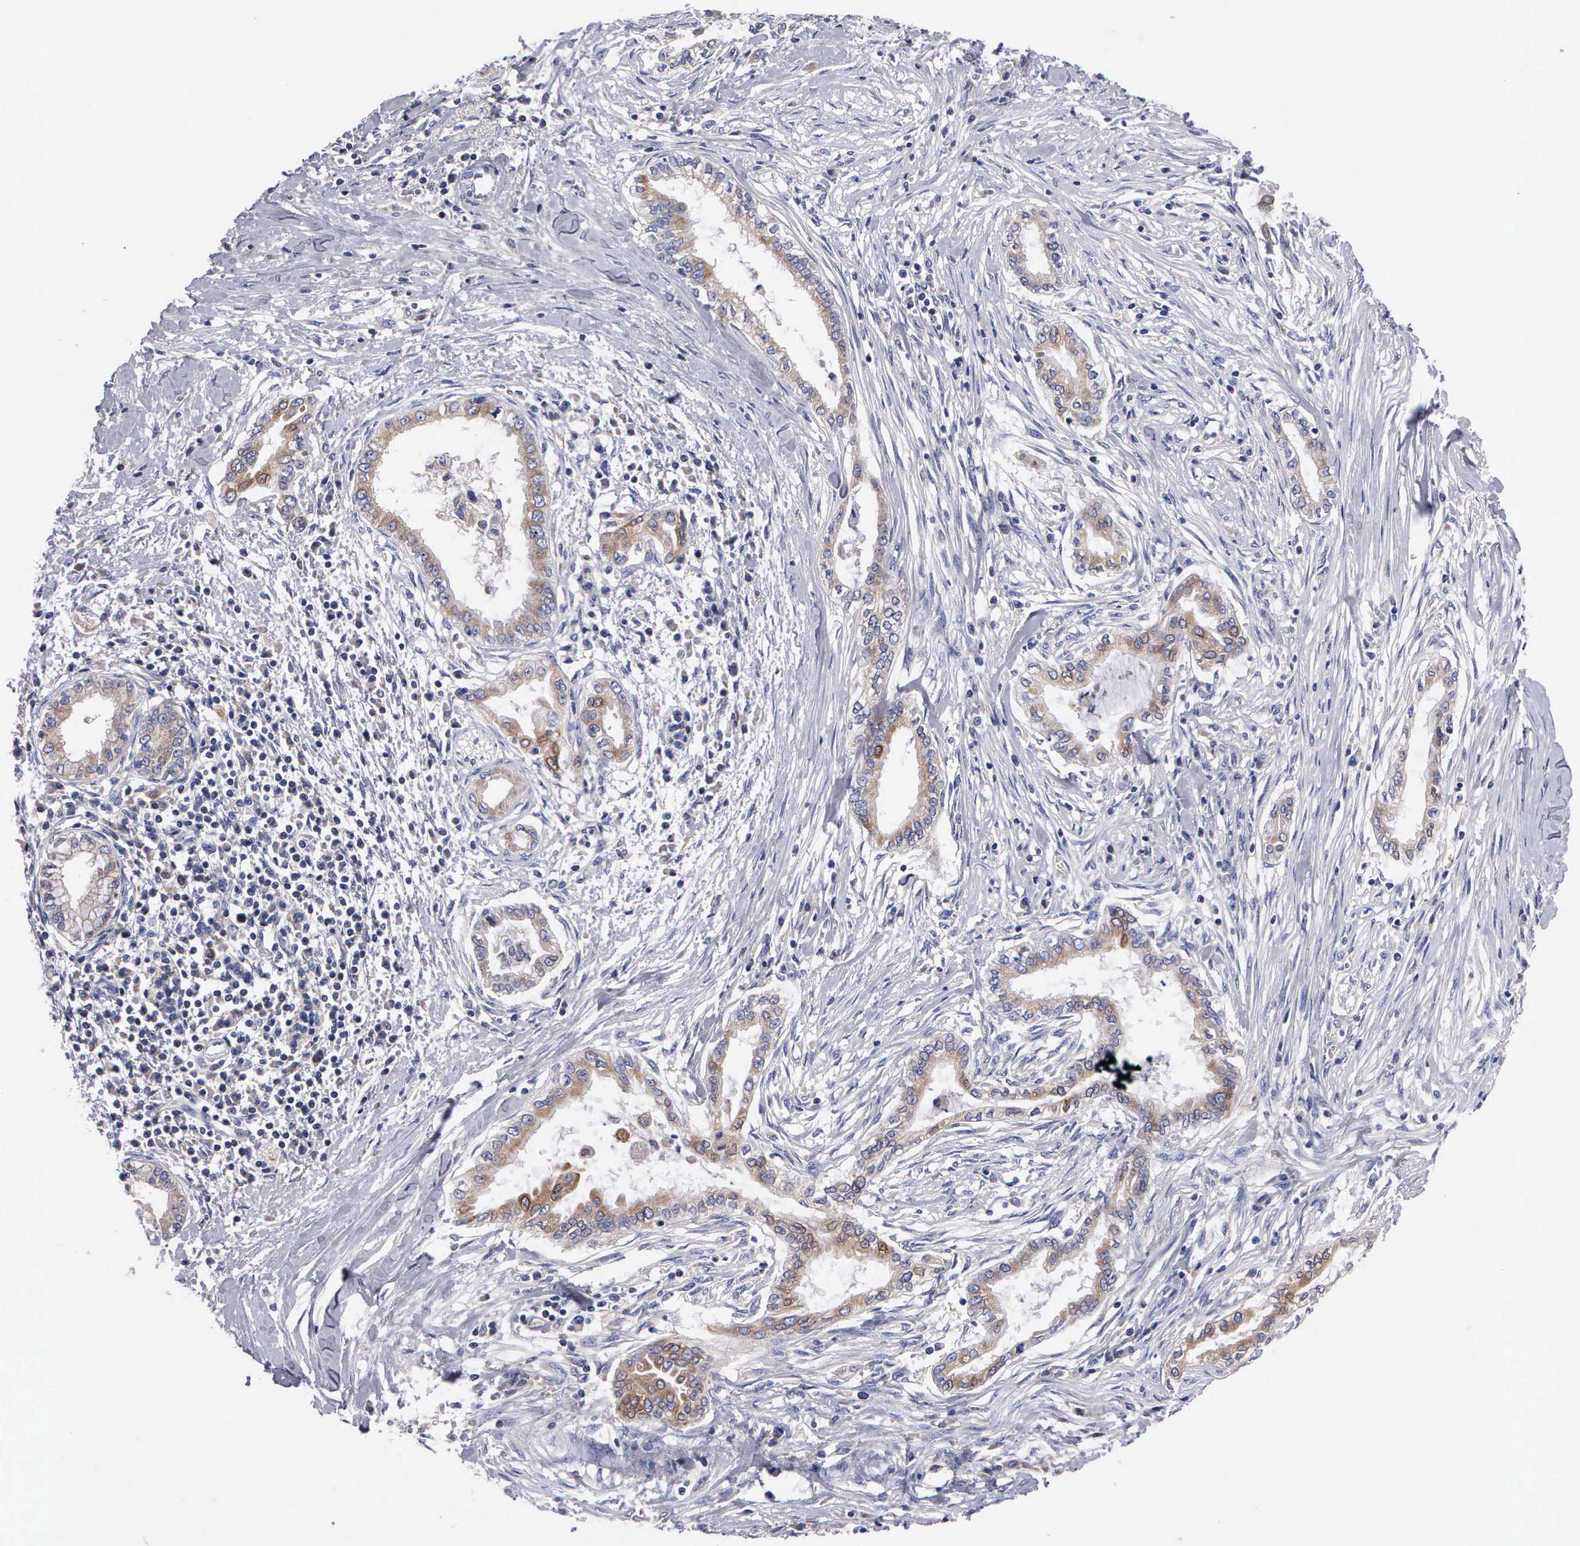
{"staining": {"intensity": "weak", "quantity": "25%-75%", "location": "cytoplasmic/membranous"}, "tissue": "pancreatic cancer", "cell_type": "Tumor cells", "image_type": "cancer", "snomed": [{"axis": "morphology", "description": "Adenocarcinoma, NOS"}, {"axis": "topography", "description": "Pancreas"}], "caption": "Pancreatic cancer (adenocarcinoma) stained with a protein marker exhibits weak staining in tumor cells.", "gene": "PTGS2", "patient": {"sex": "female", "age": 64}}